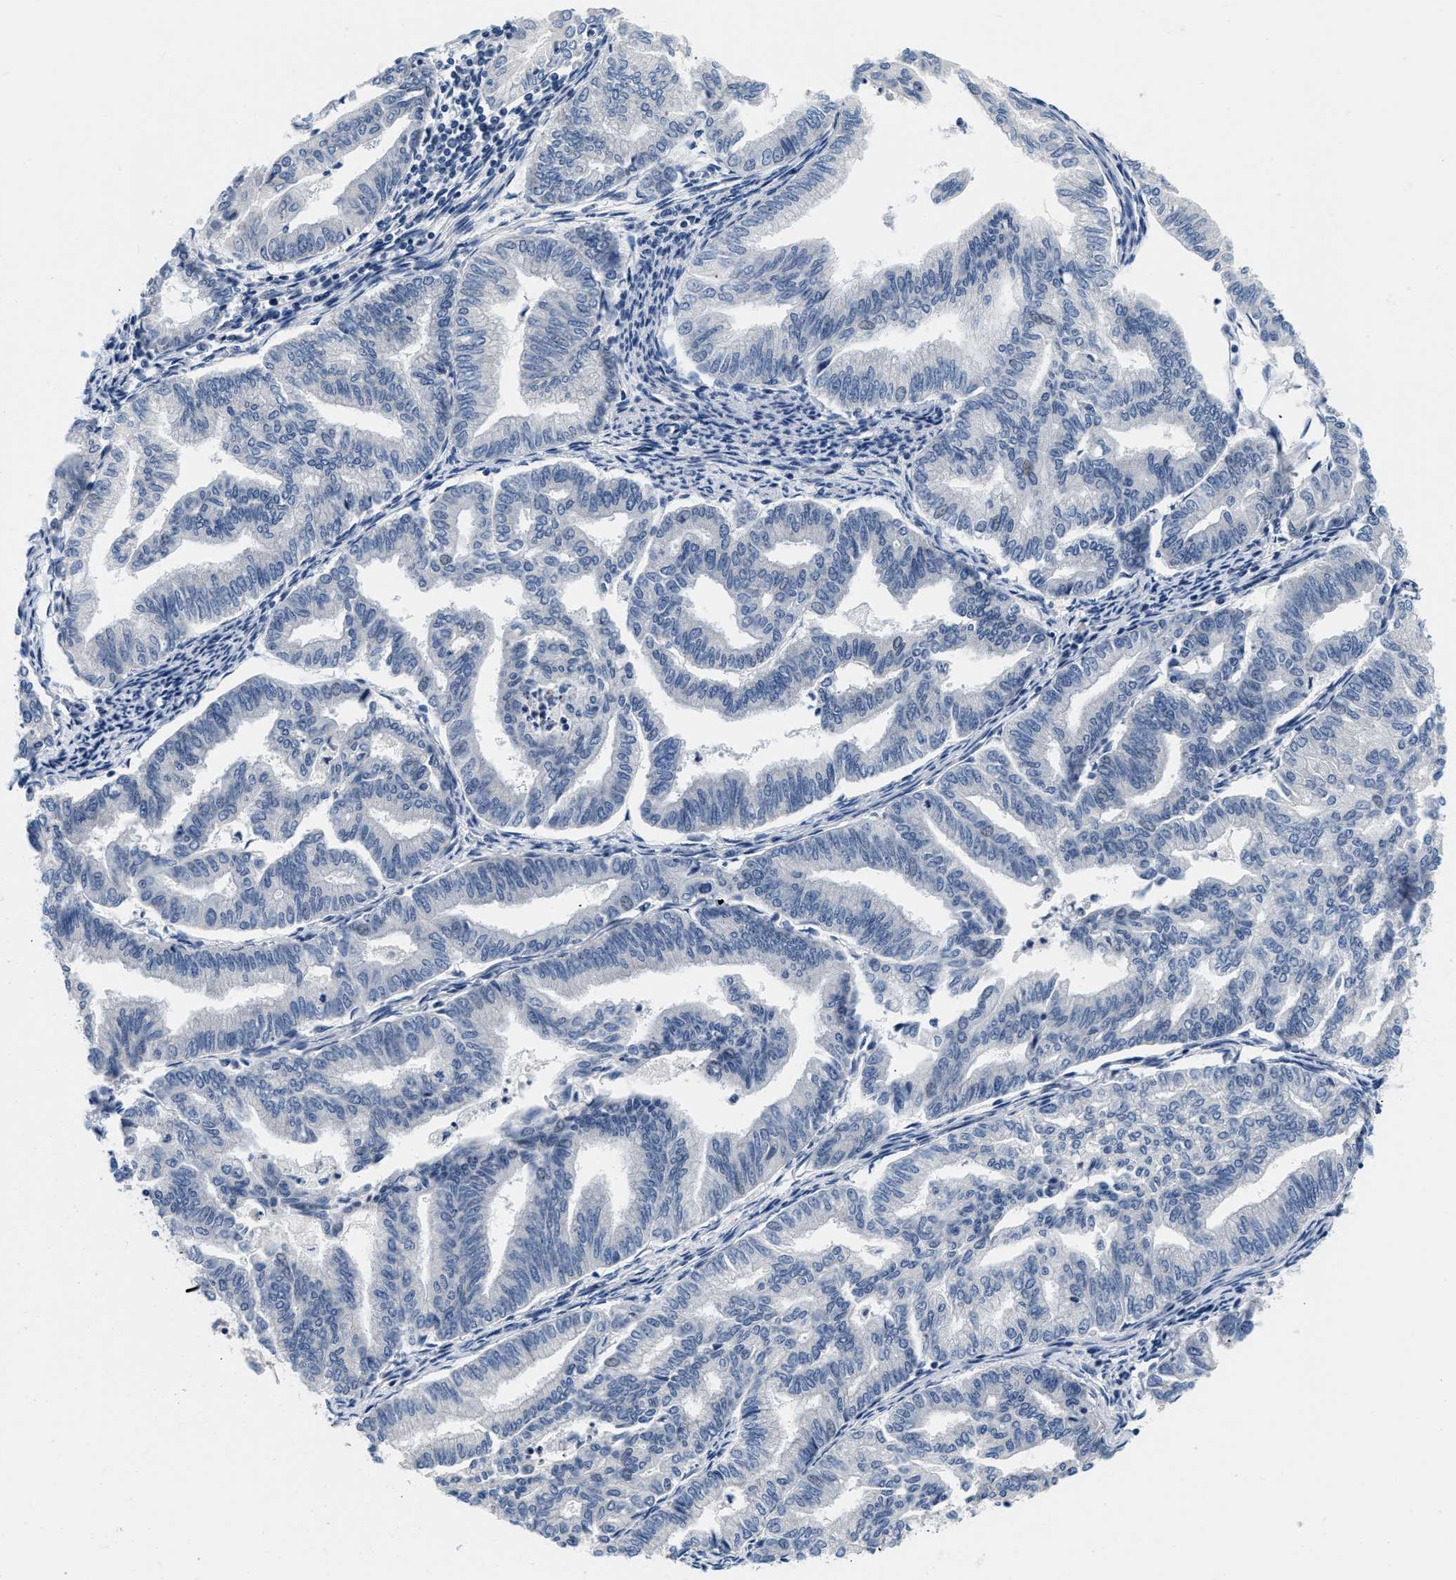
{"staining": {"intensity": "negative", "quantity": "none", "location": "none"}, "tissue": "endometrial cancer", "cell_type": "Tumor cells", "image_type": "cancer", "snomed": [{"axis": "morphology", "description": "Adenocarcinoma, NOS"}, {"axis": "topography", "description": "Endometrium"}], "caption": "DAB (3,3'-diaminobenzidine) immunohistochemical staining of endometrial adenocarcinoma shows no significant positivity in tumor cells. (DAB immunohistochemistry (IHC) with hematoxylin counter stain).", "gene": "PDP1", "patient": {"sex": "female", "age": 79}}